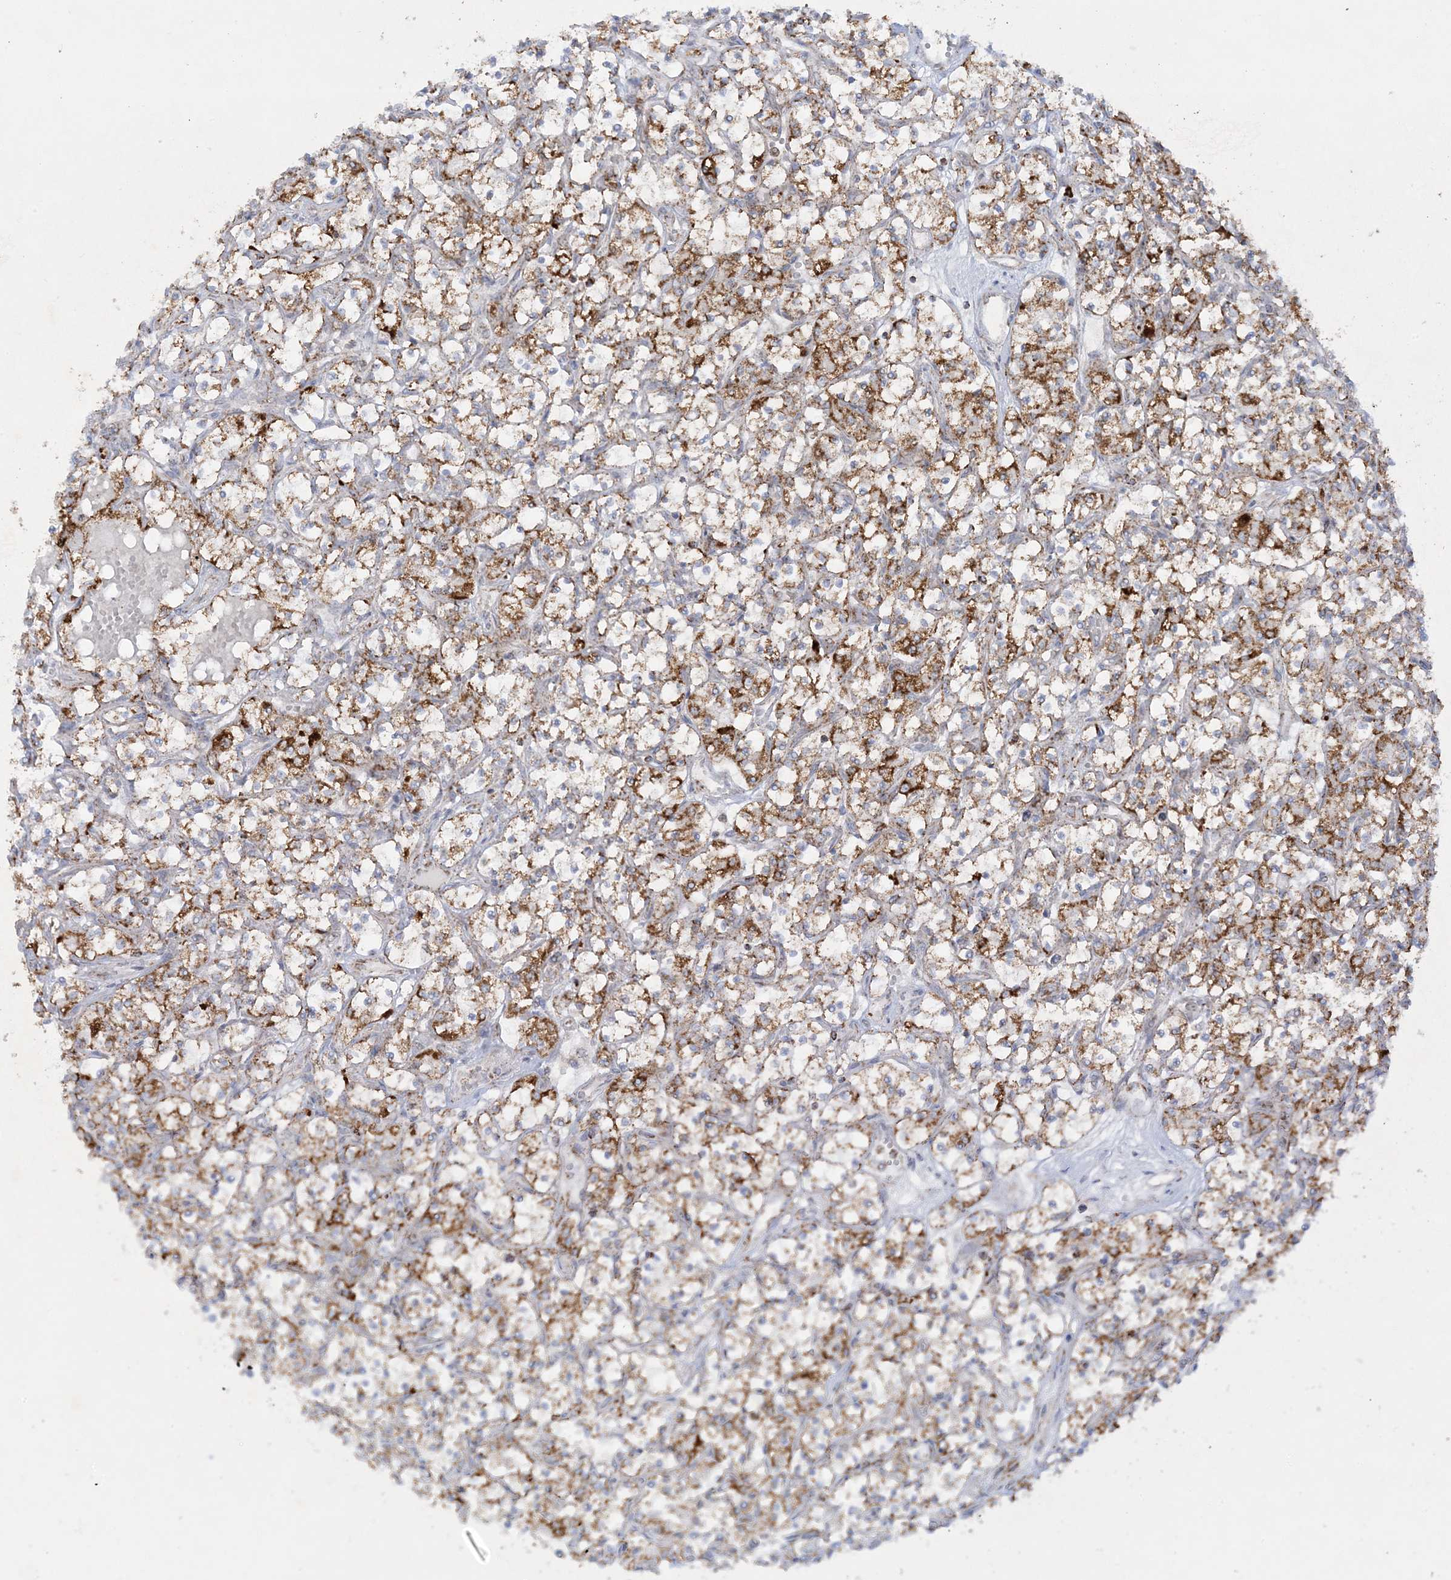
{"staining": {"intensity": "moderate", "quantity": ">75%", "location": "cytoplasmic/membranous"}, "tissue": "renal cancer", "cell_type": "Tumor cells", "image_type": "cancer", "snomed": [{"axis": "morphology", "description": "Adenocarcinoma, NOS"}, {"axis": "topography", "description": "Kidney"}], "caption": "IHC (DAB) staining of human renal cancer (adenocarcinoma) exhibits moderate cytoplasmic/membranous protein expression in approximately >75% of tumor cells. Immunohistochemistry (ihc) stains the protein in brown and the nuclei are stained blue.", "gene": "MRPS36", "patient": {"sex": "female", "age": 69}}